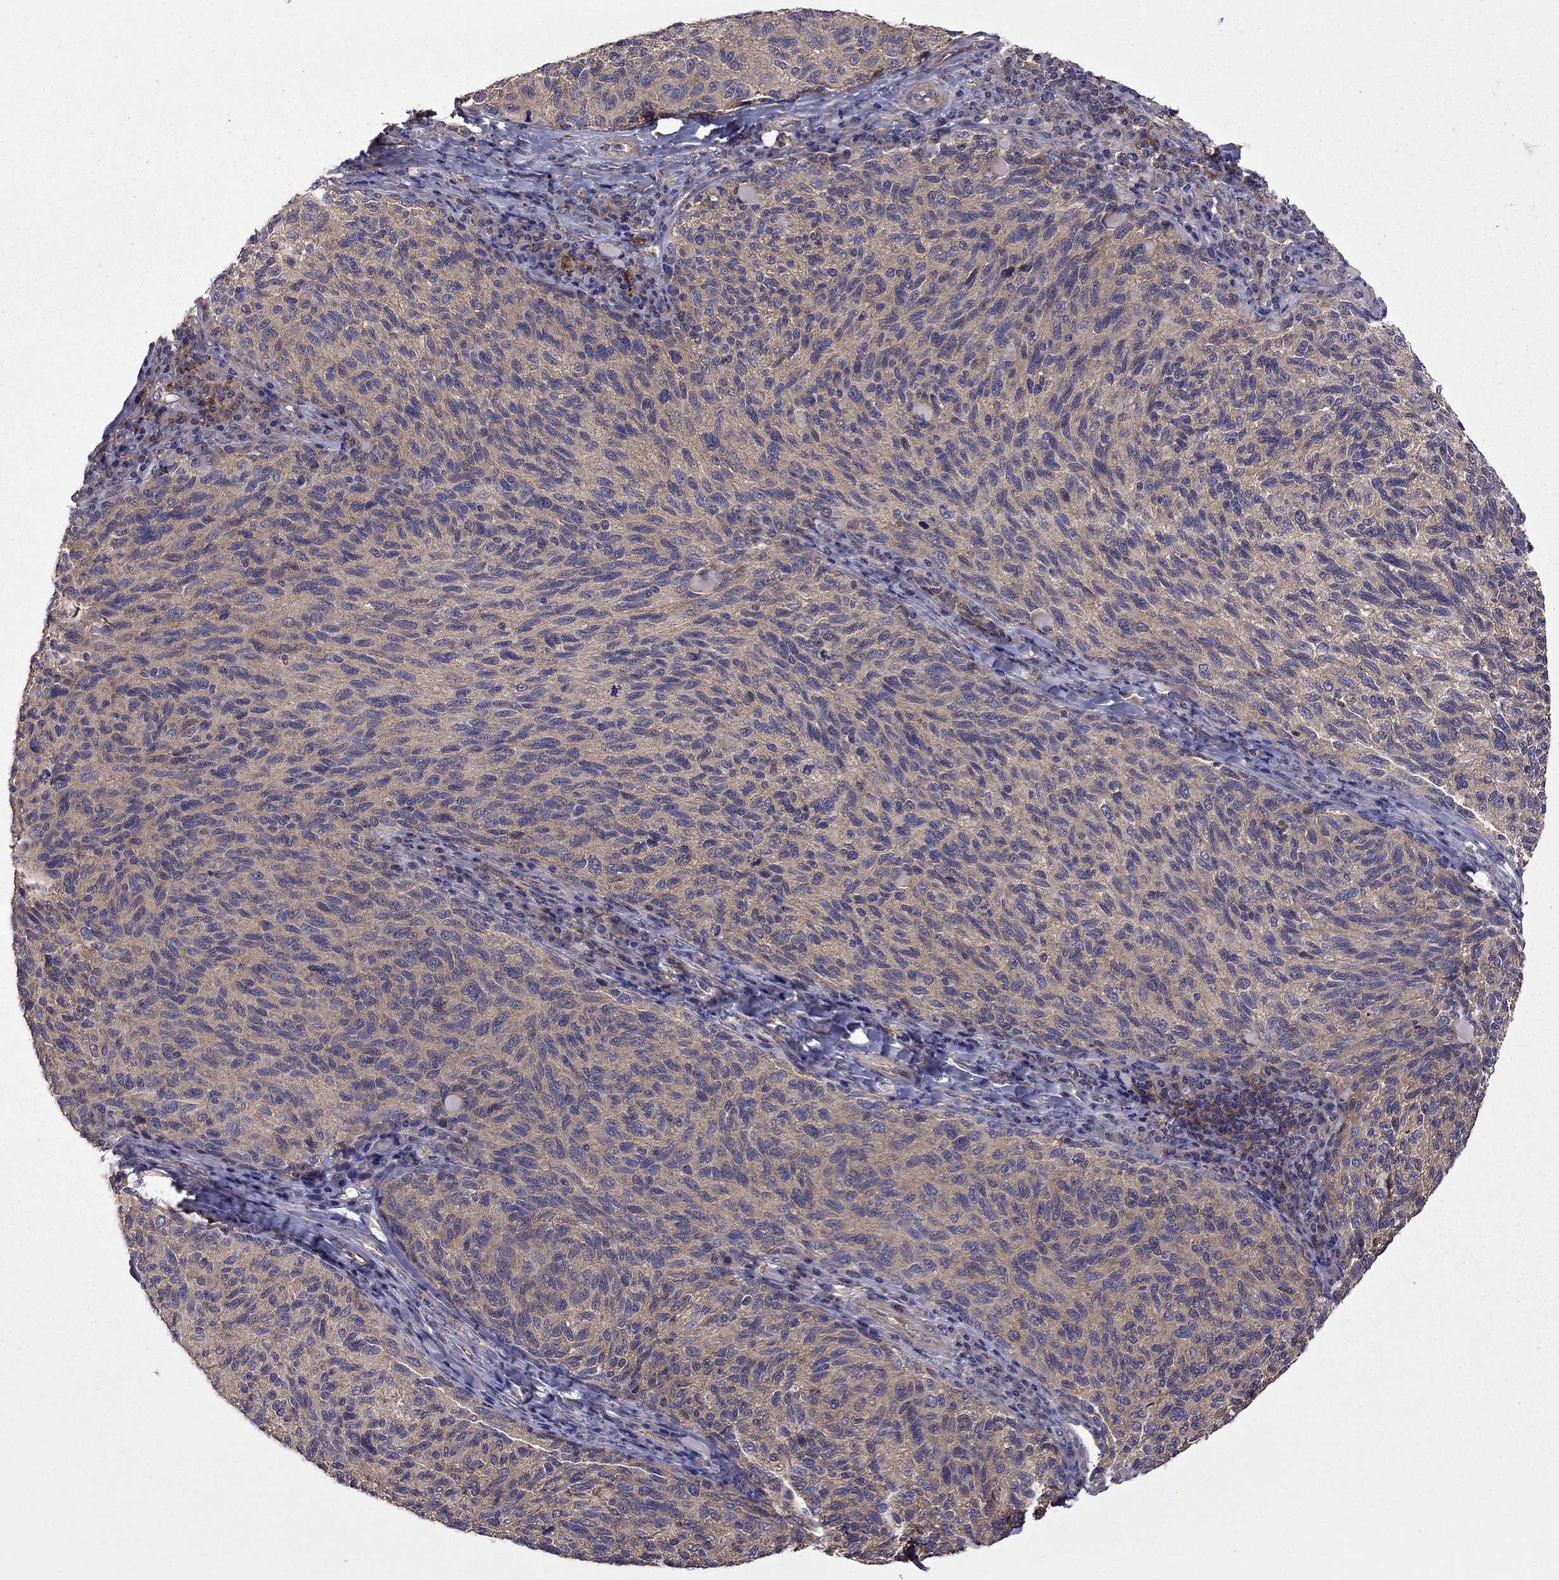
{"staining": {"intensity": "weak", "quantity": ">75%", "location": "cytoplasmic/membranous"}, "tissue": "melanoma", "cell_type": "Tumor cells", "image_type": "cancer", "snomed": [{"axis": "morphology", "description": "Malignant melanoma, NOS"}, {"axis": "topography", "description": "Skin"}], "caption": "Malignant melanoma stained with a protein marker shows weak staining in tumor cells.", "gene": "ITGB1", "patient": {"sex": "female", "age": 73}}